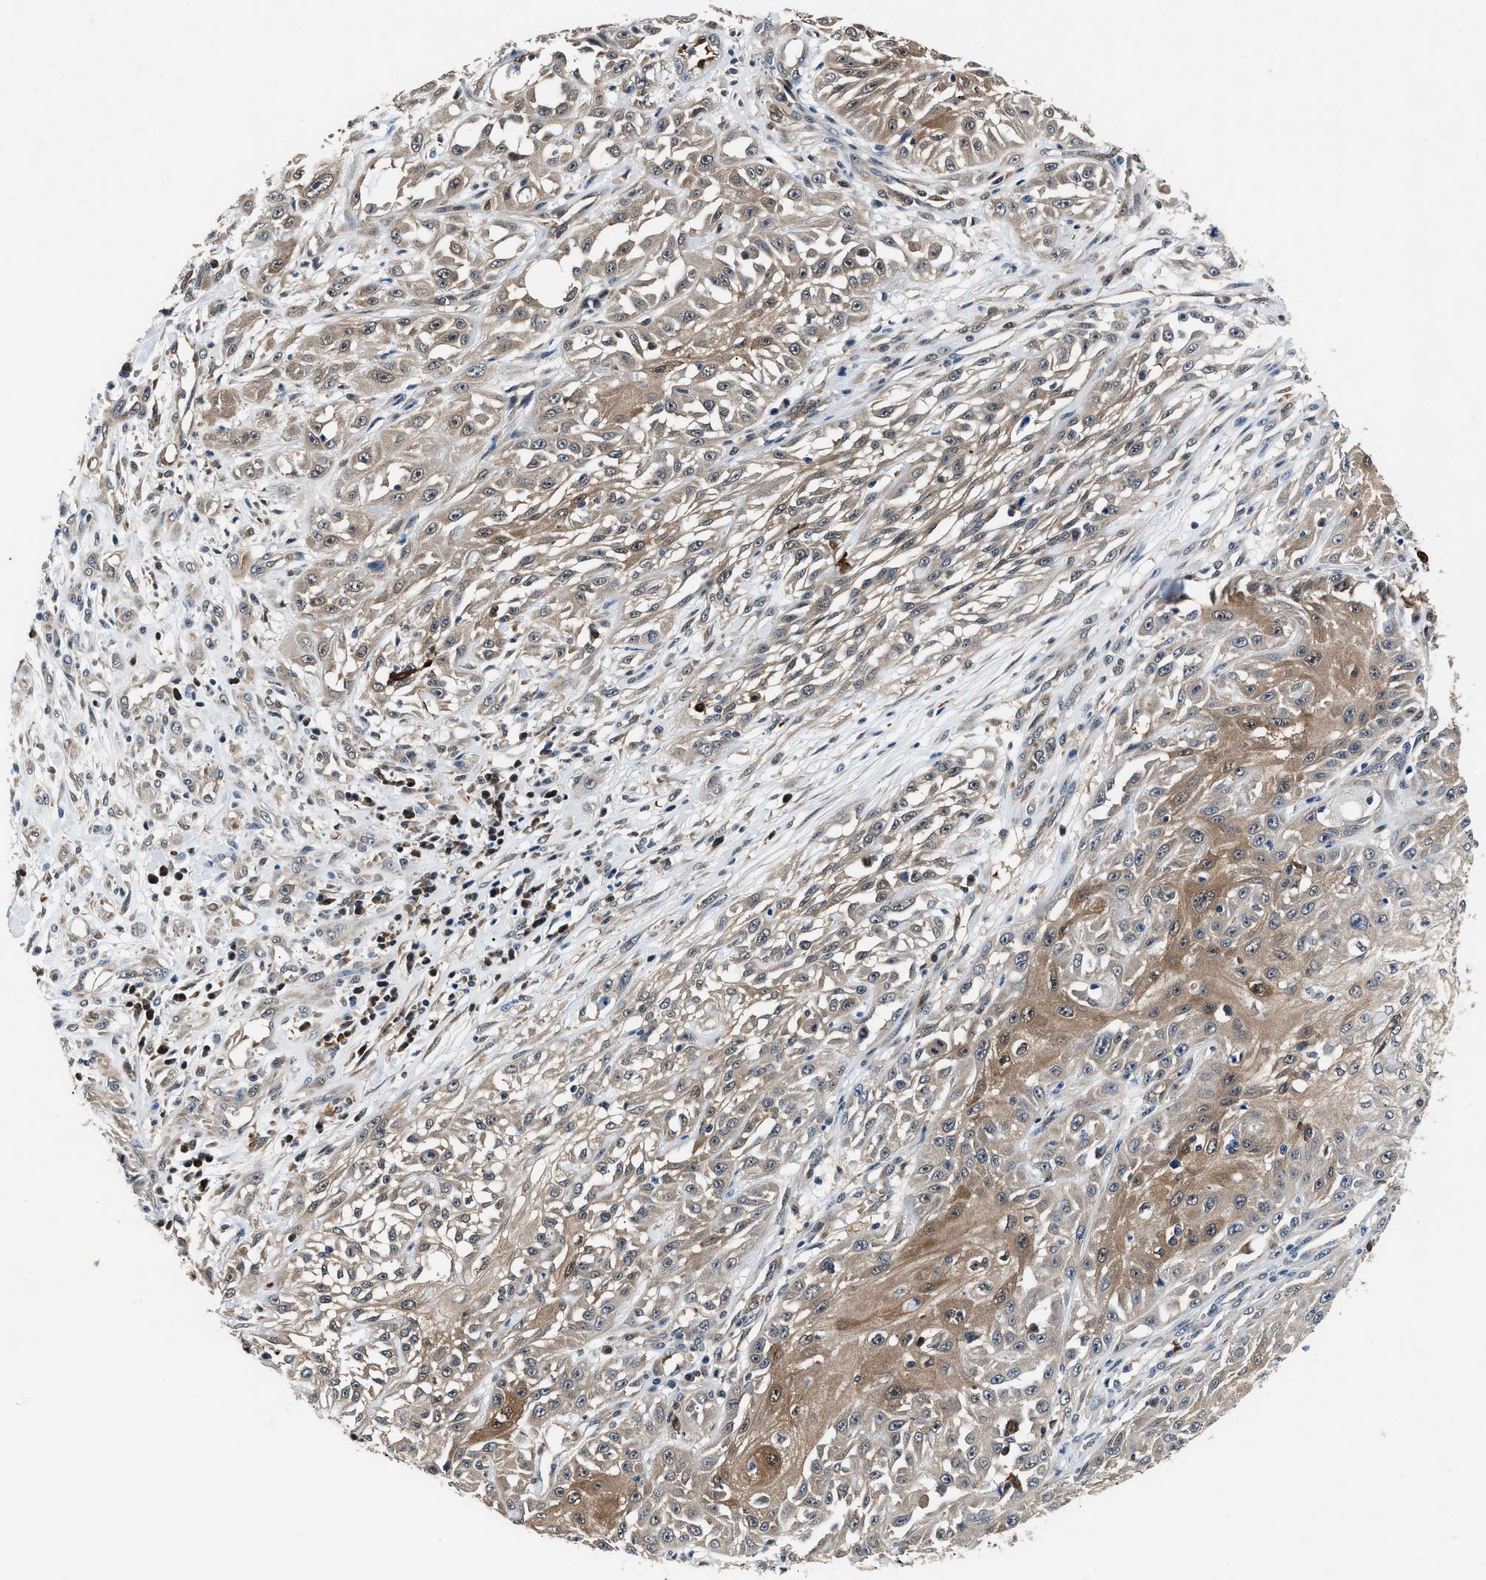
{"staining": {"intensity": "weak", "quantity": "25%-75%", "location": "cytoplasmic/membranous"}, "tissue": "skin cancer", "cell_type": "Tumor cells", "image_type": "cancer", "snomed": [{"axis": "morphology", "description": "Squamous cell carcinoma, NOS"}, {"axis": "morphology", "description": "Squamous cell carcinoma, metastatic, NOS"}, {"axis": "topography", "description": "Skin"}, {"axis": "topography", "description": "Lymph node"}], "caption": "Immunohistochemical staining of human skin metastatic squamous cell carcinoma demonstrates weak cytoplasmic/membranous protein expression in about 25%-75% of tumor cells. Immunohistochemistry stains the protein of interest in brown and the nuclei are stained blue.", "gene": "PPA1", "patient": {"sex": "male", "age": 75}}